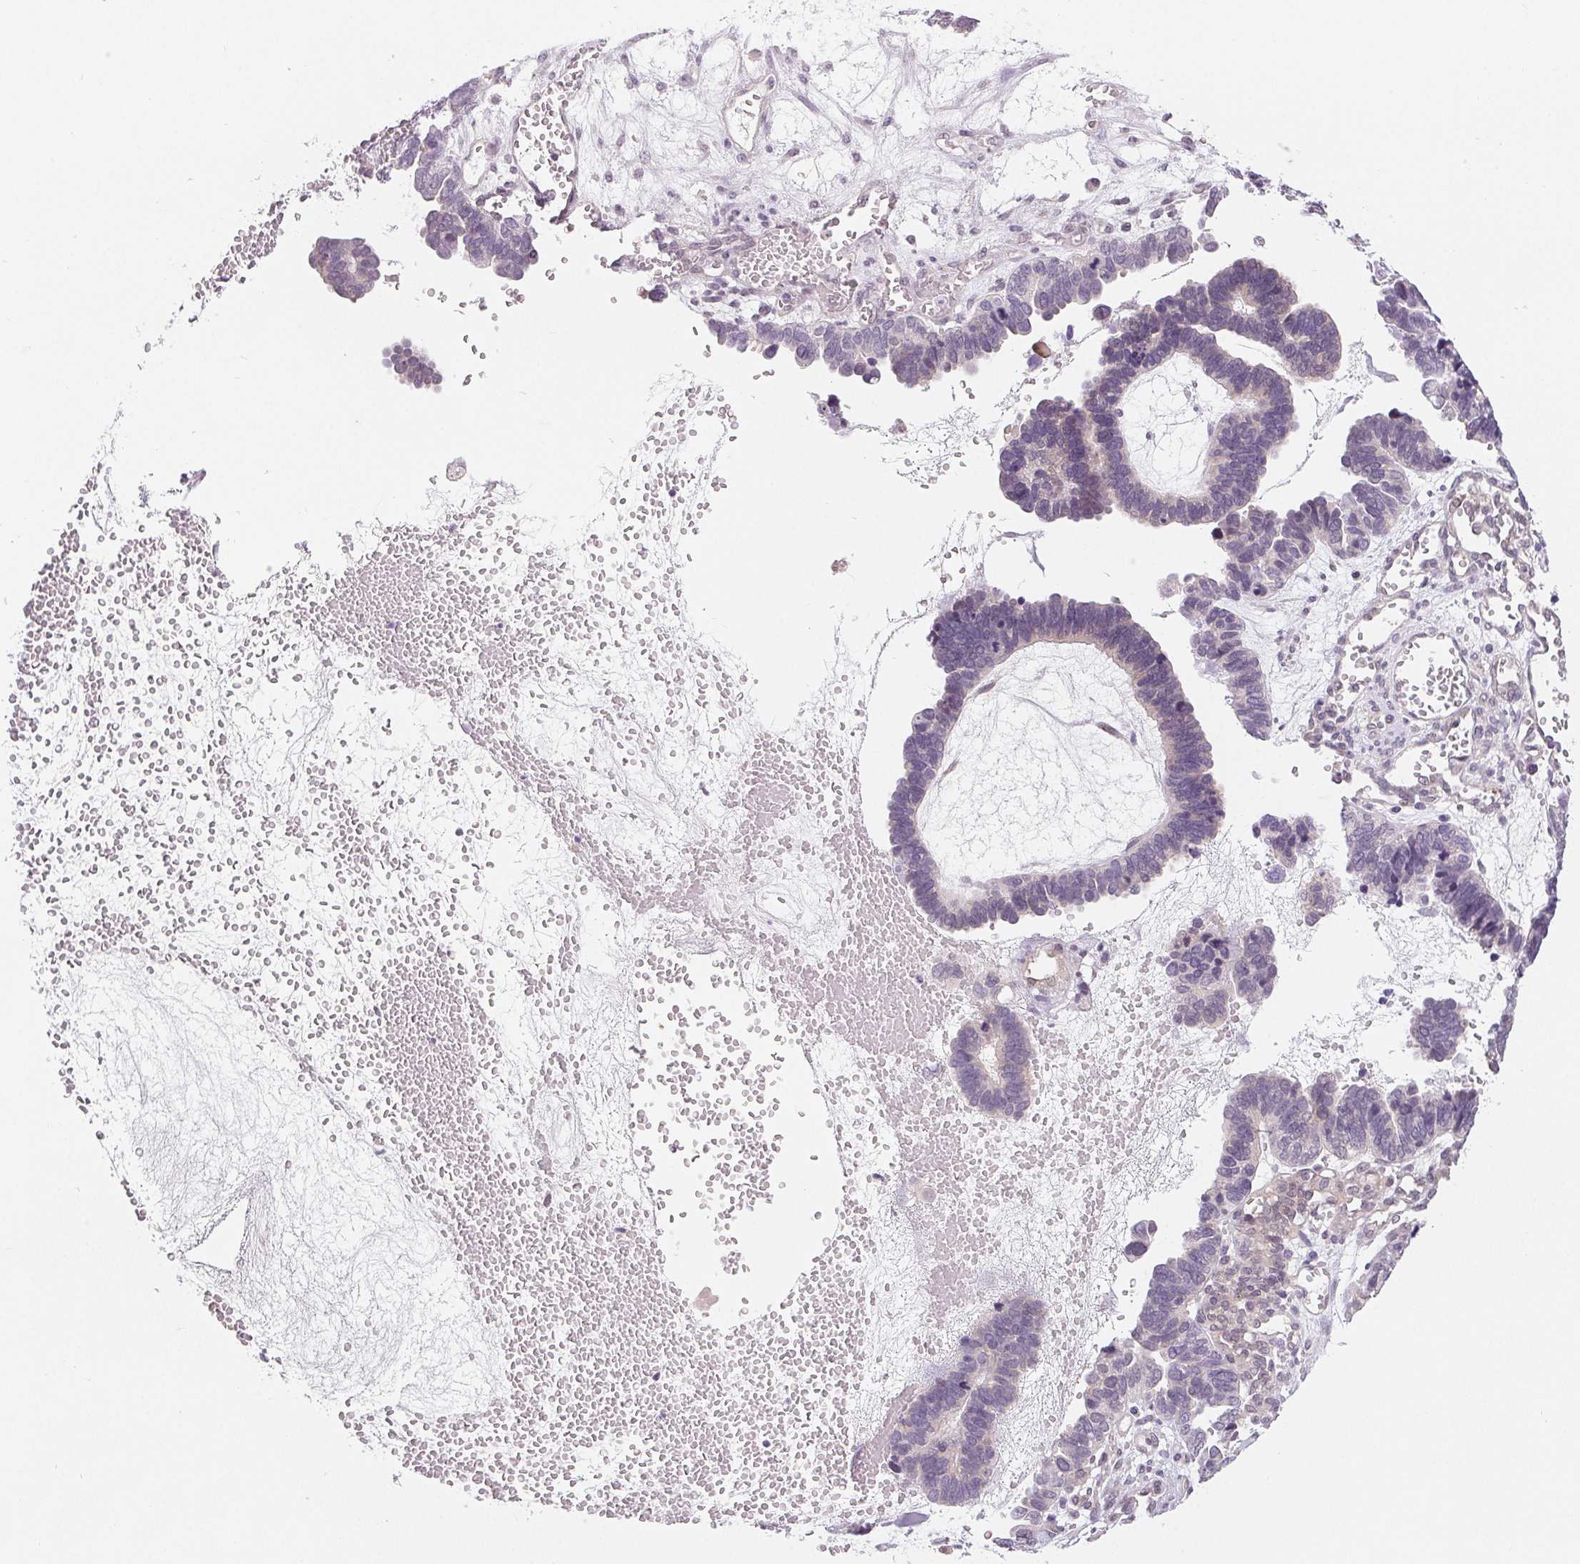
{"staining": {"intensity": "negative", "quantity": "none", "location": "none"}, "tissue": "ovarian cancer", "cell_type": "Tumor cells", "image_type": "cancer", "snomed": [{"axis": "morphology", "description": "Cystadenocarcinoma, serous, NOS"}, {"axis": "topography", "description": "Ovary"}], "caption": "A photomicrograph of ovarian cancer (serous cystadenocarcinoma) stained for a protein exhibits no brown staining in tumor cells.", "gene": "CFC1", "patient": {"sex": "female", "age": 51}}